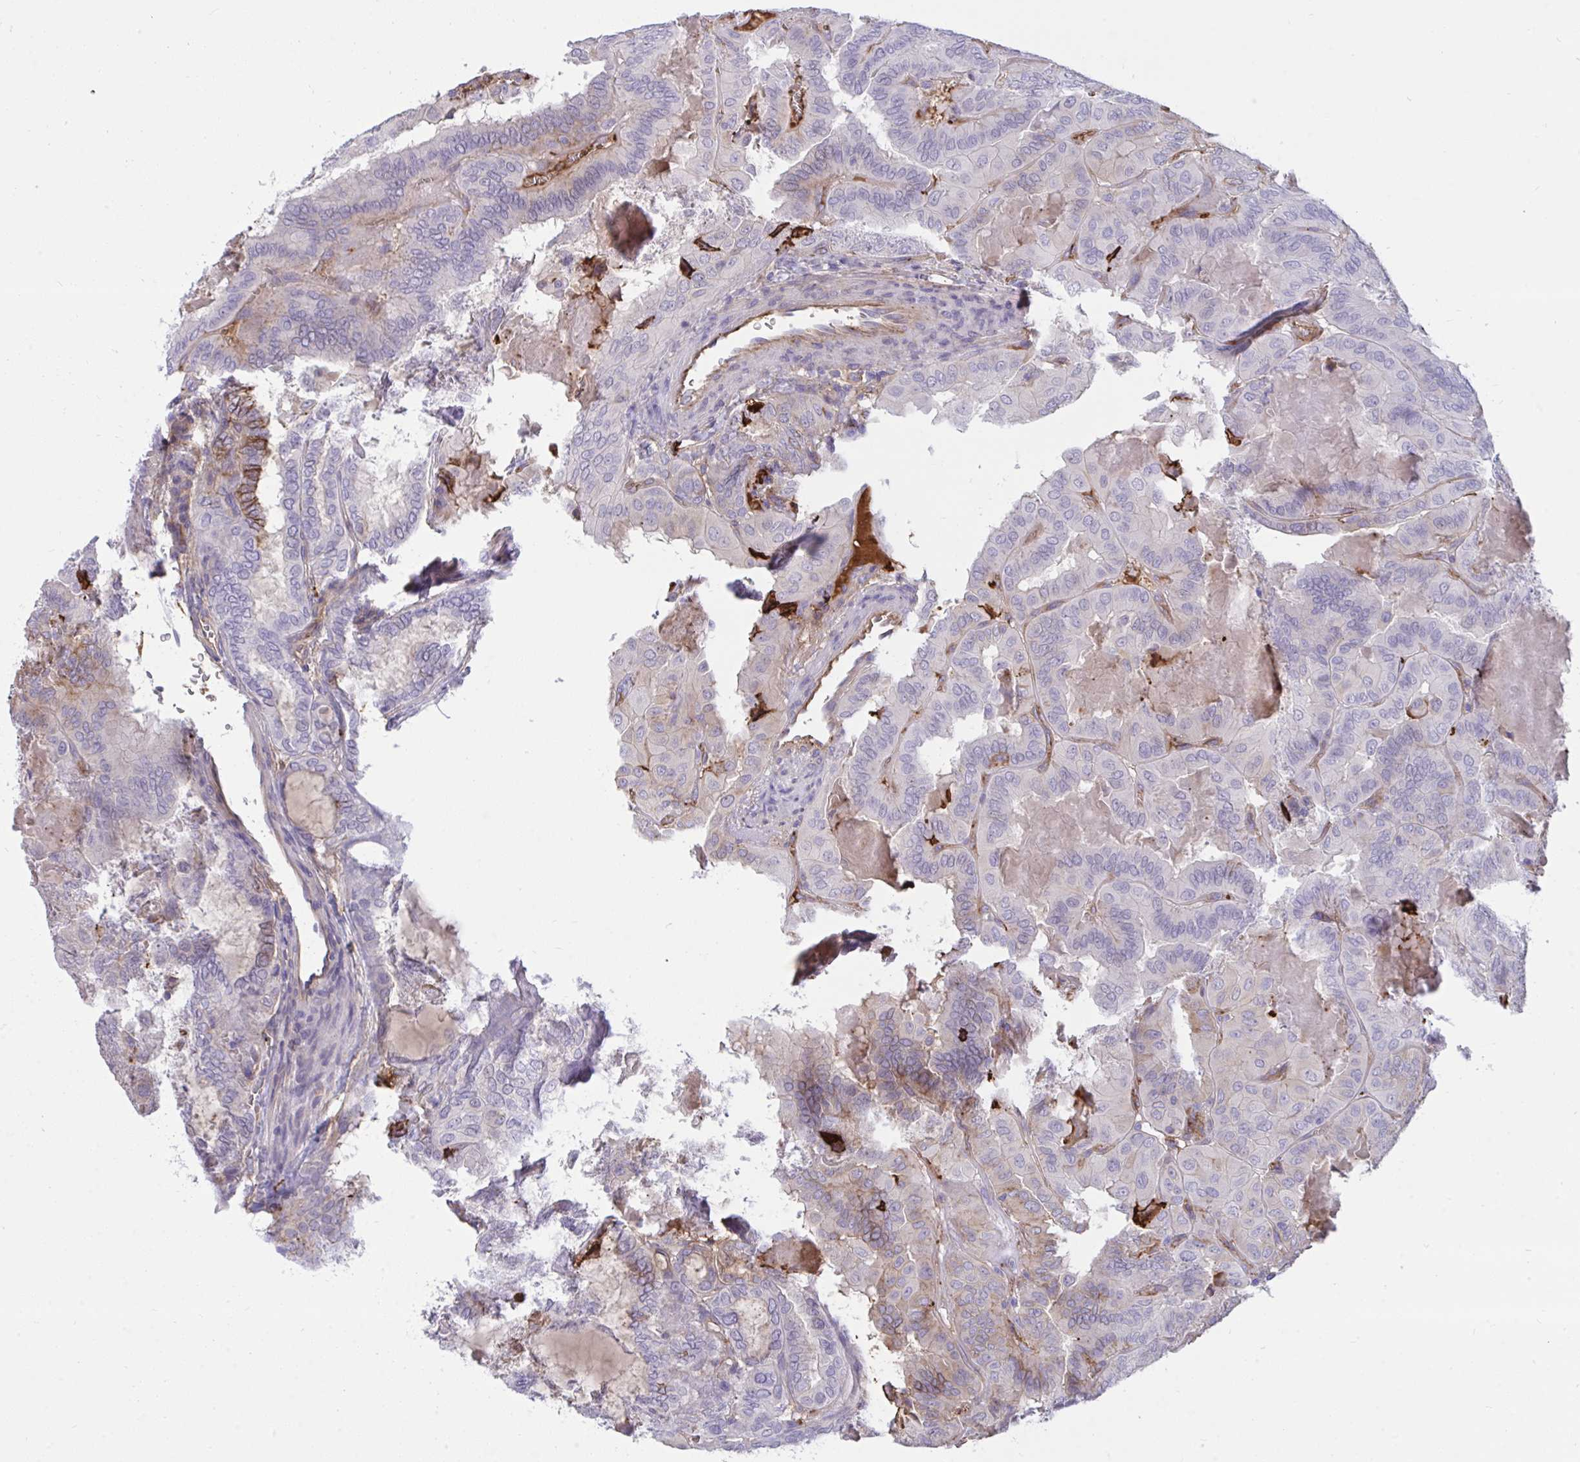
{"staining": {"intensity": "strong", "quantity": "<25%", "location": "cytoplasmic/membranous"}, "tissue": "thyroid cancer", "cell_type": "Tumor cells", "image_type": "cancer", "snomed": [{"axis": "morphology", "description": "Papillary adenocarcinoma, NOS"}, {"axis": "topography", "description": "Thyroid gland"}], "caption": "An immunohistochemistry (IHC) histopathology image of neoplastic tissue is shown. Protein staining in brown labels strong cytoplasmic/membranous positivity in papillary adenocarcinoma (thyroid) within tumor cells. (IHC, brightfield microscopy, high magnification).", "gene": "F2", "patient": {"sex": "female", "age": 46}}